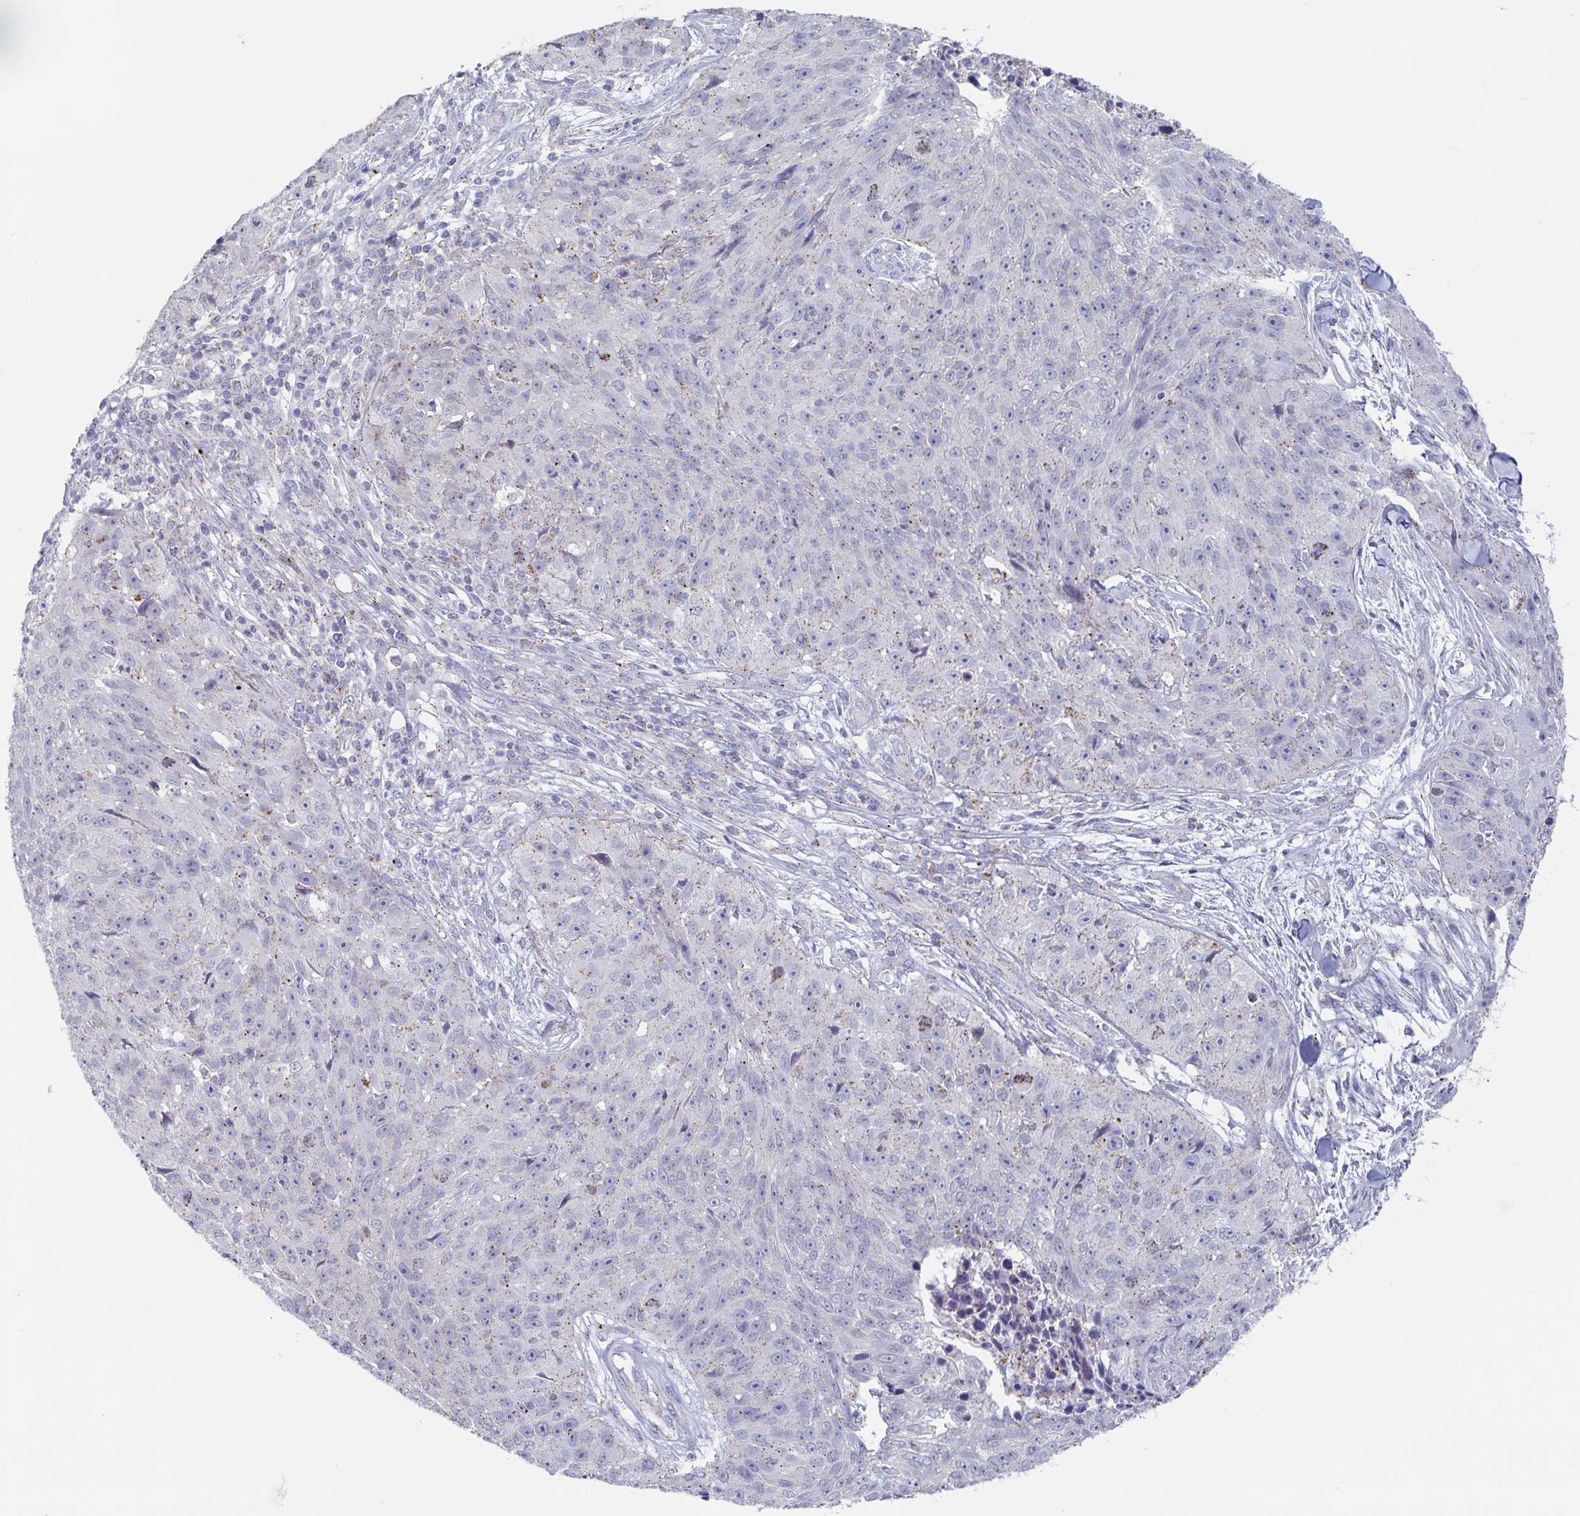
{"staining": {"intensity": "moderate", "quantity": "25%-75%", "location": "cytoplasmic/membranous"}, "tissue": "skin cancer", "cell_type": "Tumor cells", "image_type": "cancer", "snomed": [{"axis": "morphology", "description": "Squamous cell carcinoma, NOS"}, {"axis": "topography", "description": "Skin"}], "caption": "This histopathology image shows immunohistochemistry (IHC) staining of skin cancer, with medium moderate cytoplasmic/membranous staining in about 25%-75% of tumor cells.", "gene": "CHMP5", "patient": {"sex": "female", "age": 87}}